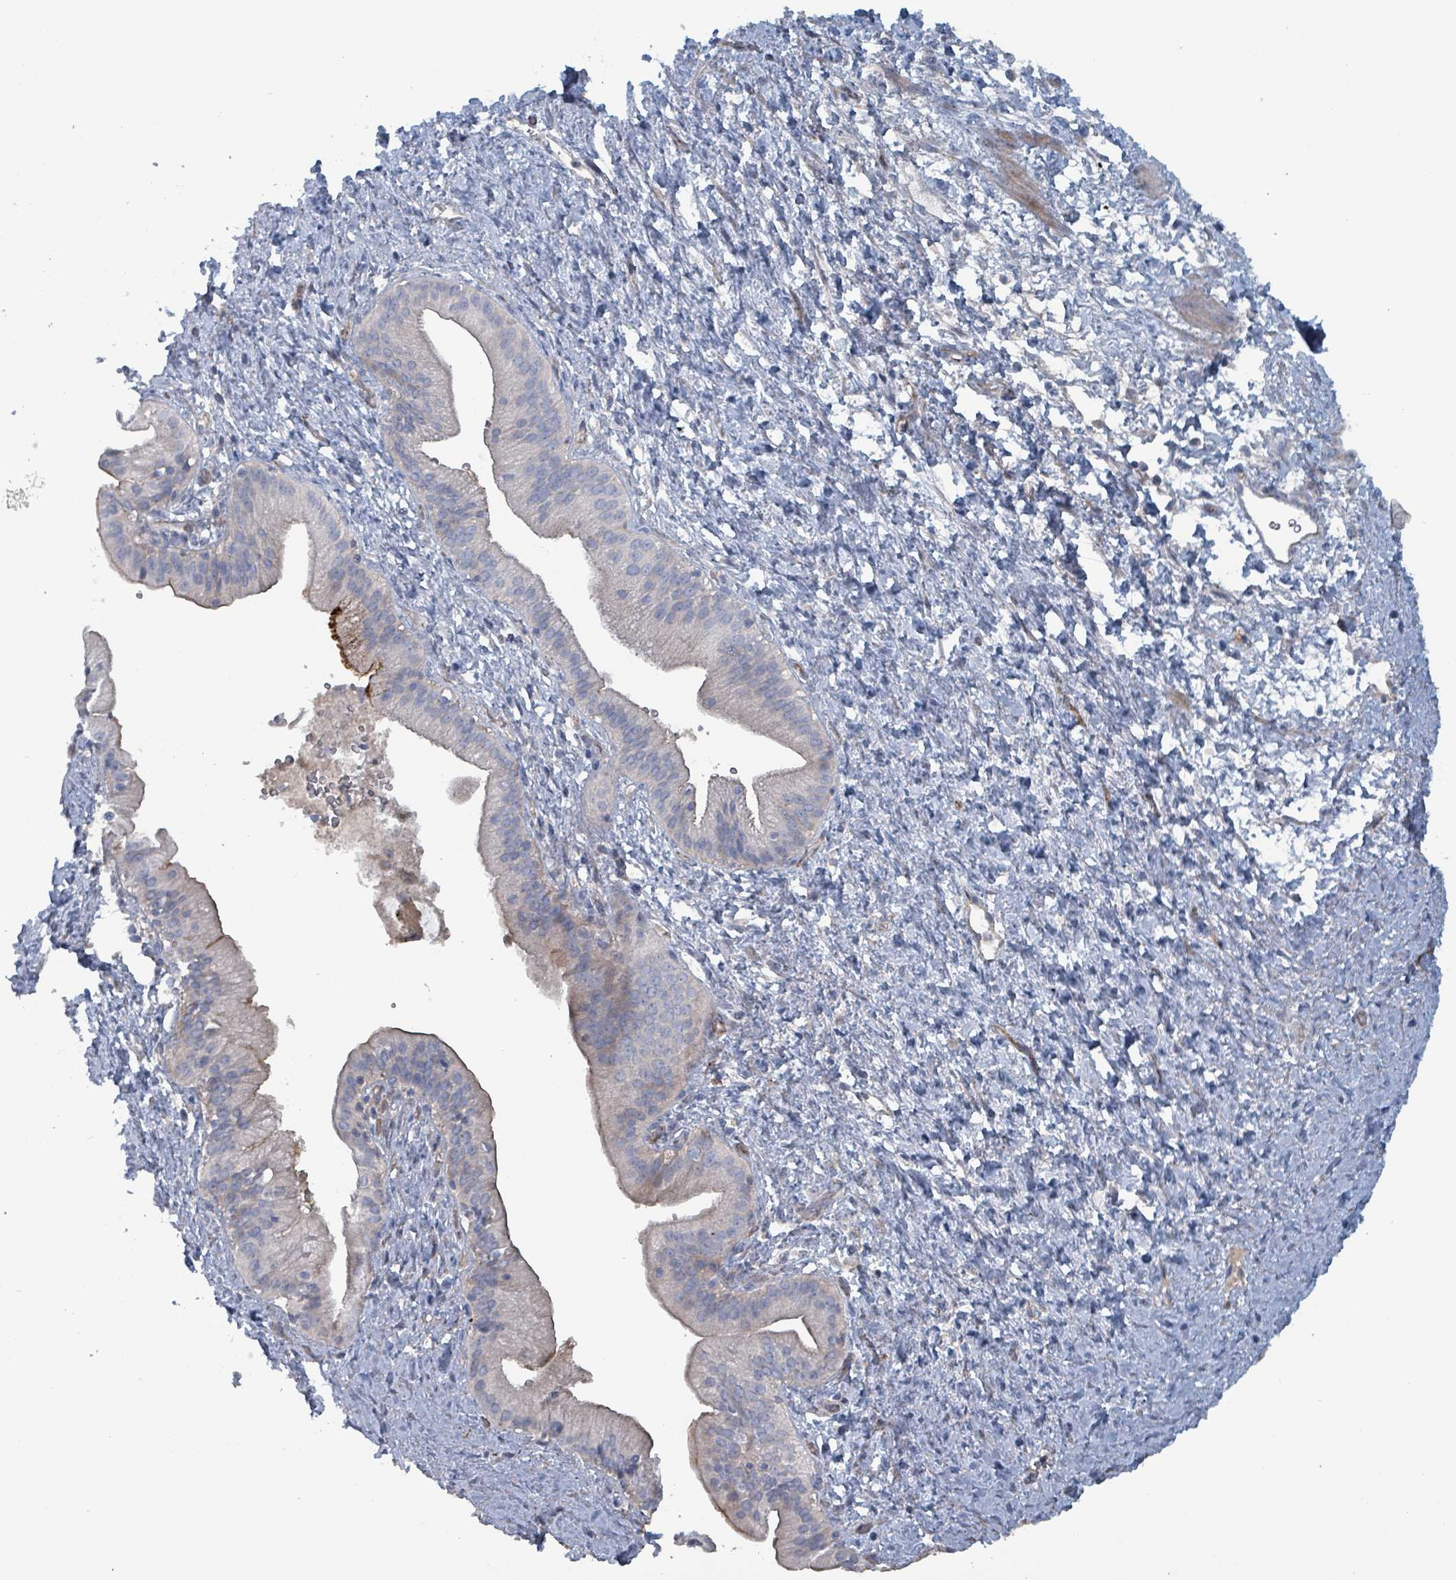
{"staining": {"intensity": "moderate", "quantity": "<25%", "location": "cytoplasmic/membranous"}, "tissue": "pancreatic cancer", "cell_type": "Tumor cells", "image_type": "cancer", "snomed": [{"axis": "morphology", "description": "Adenocarcinoma, NOS"}, {"axis": "topography", "description": "Pancreas"}], "caption": "DAB (3,3'-diaminobenzidine) immunohistochemical staining of pancreatic cancer shows moderate cytoplasmic/membranous protein positivity in approximately <25% of tumor cells.", "gene": "TAAR5", "patient": {"sex": "male", "age": 68}}